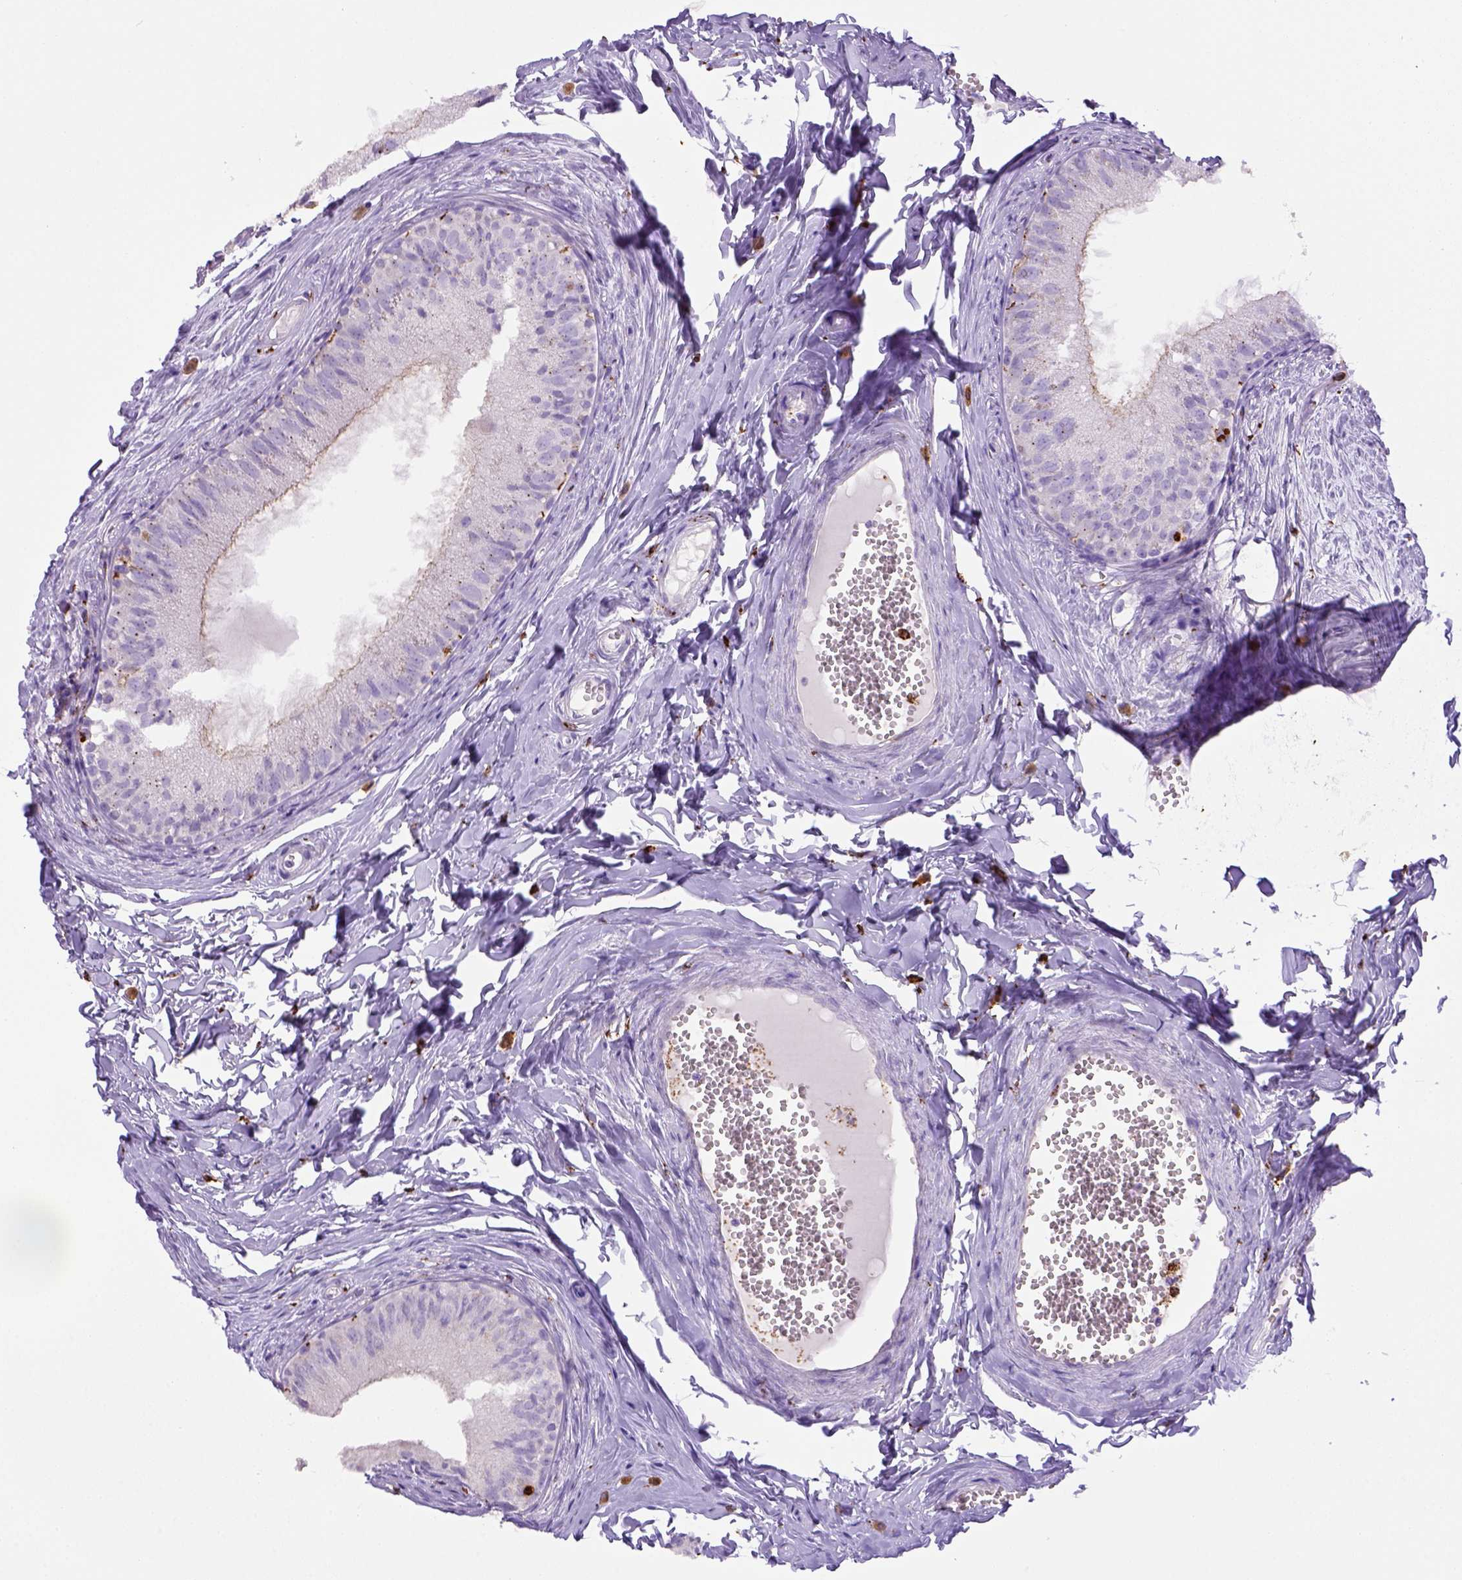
{"staining": {"intensity": "negative", "quantity": "none", "location": "none"}, "tissue": "epididymis", "cell_type": "Glandular cells", "image_type": "normal", "snomed": [{"axis": "morphology", "description": "Normal tissue, NOS"}, {"axis": "topography", "description": "Epididymis"}], "caption": "Epididymis was stained to show a protein in brown. There is no significant positivity in glandular cells. The staining was performed using DAB to visualize the protein expression in brown, while the nuclei were stained in blue with hematoxylin (Magnification: 20x).", "gene": "CD68", "patient": {"sex": "male", "age": 45}}